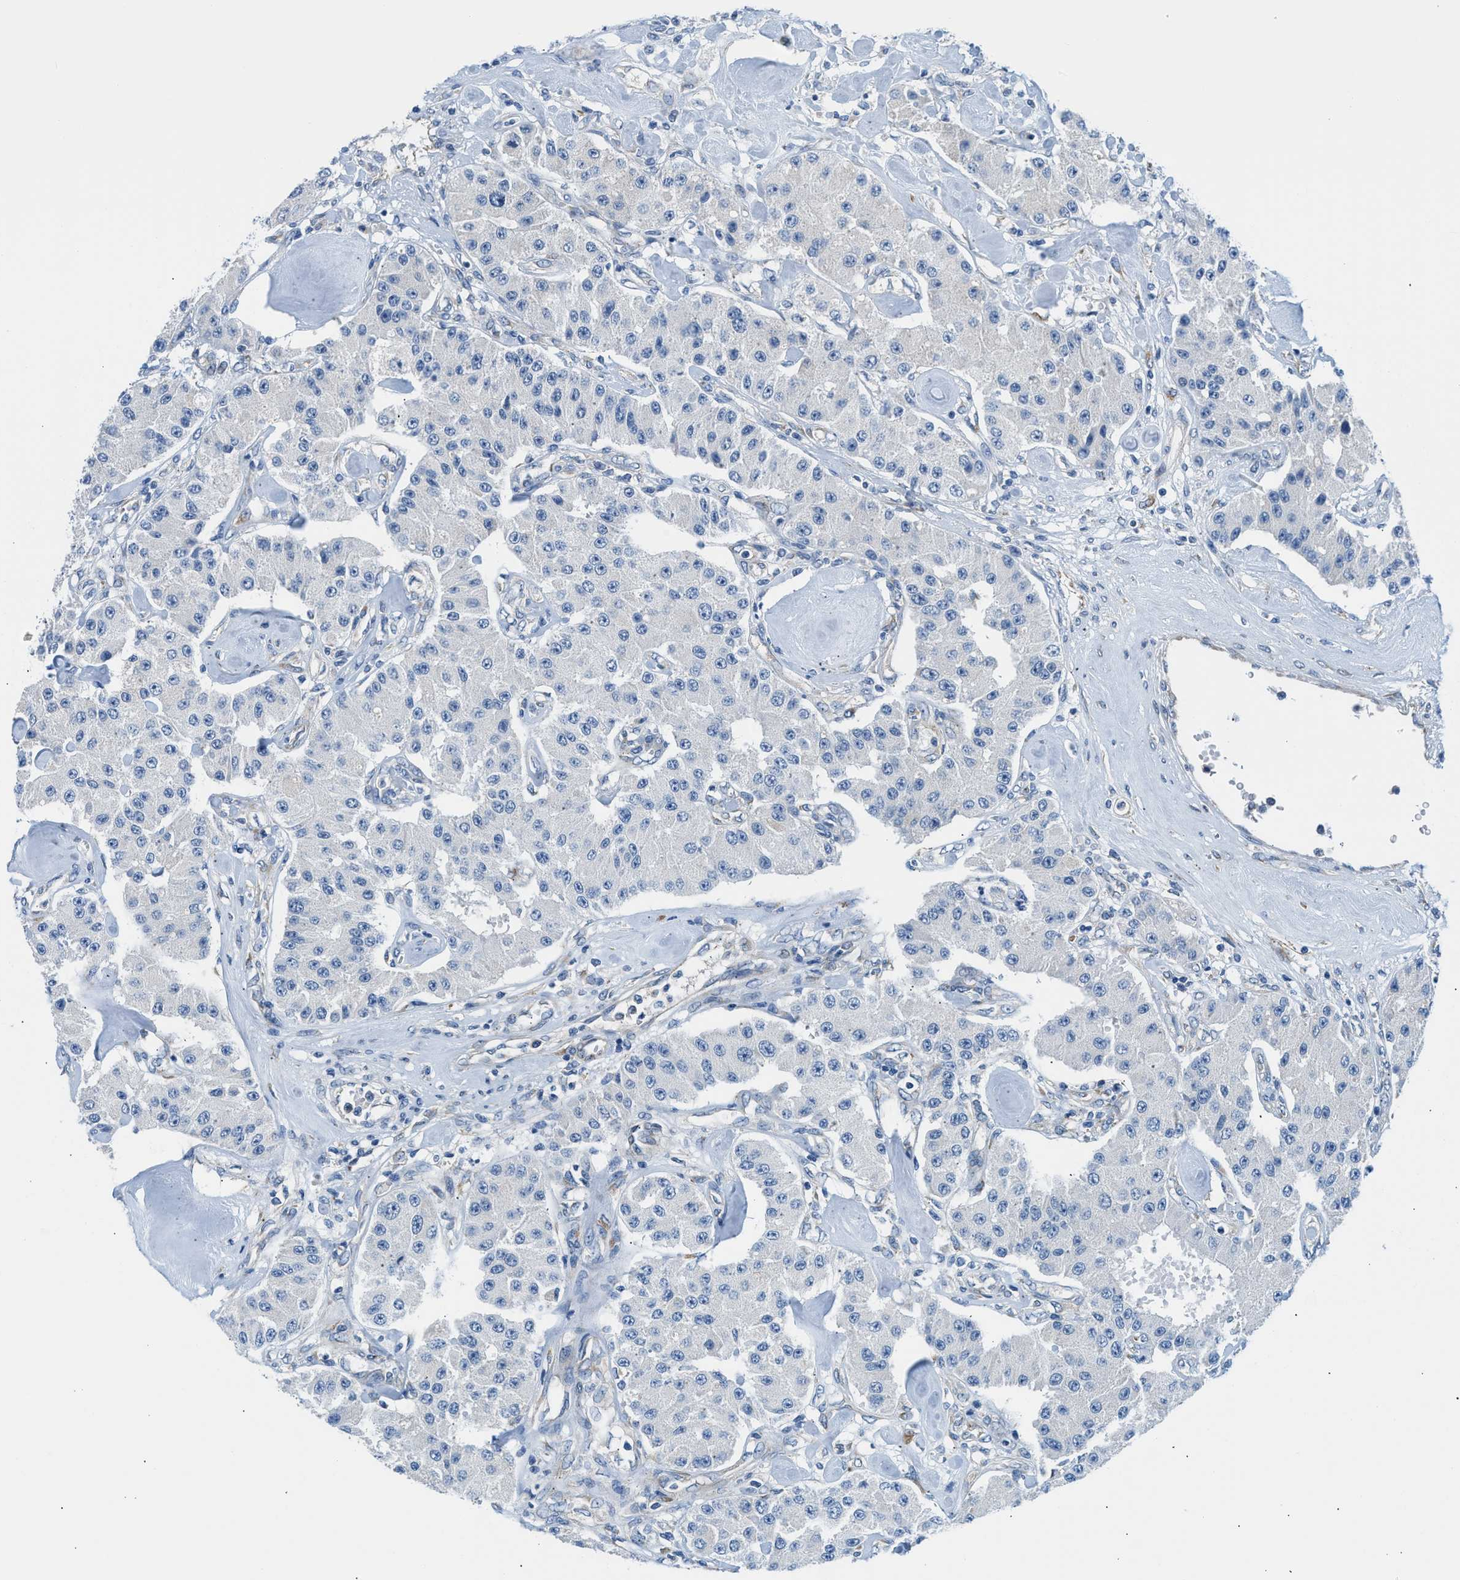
{"staining": {"intensity": "negative", "quantity": "none", "location": "none"}, "tissue": "carcinoid", "cell_type": "Tumor cells", "image_type": "cancer", "snomed": [{"axis": "morphology", "description": "Carcinoid, malignant, NOS"}, {"axis": "topography", "description": "Pancreas"}], "caption": "Tumor cells are negative for protein expression in human carcinoid (malignant).", "gene": "BNC2", "patient": {"sex": "male", "age": 41}}